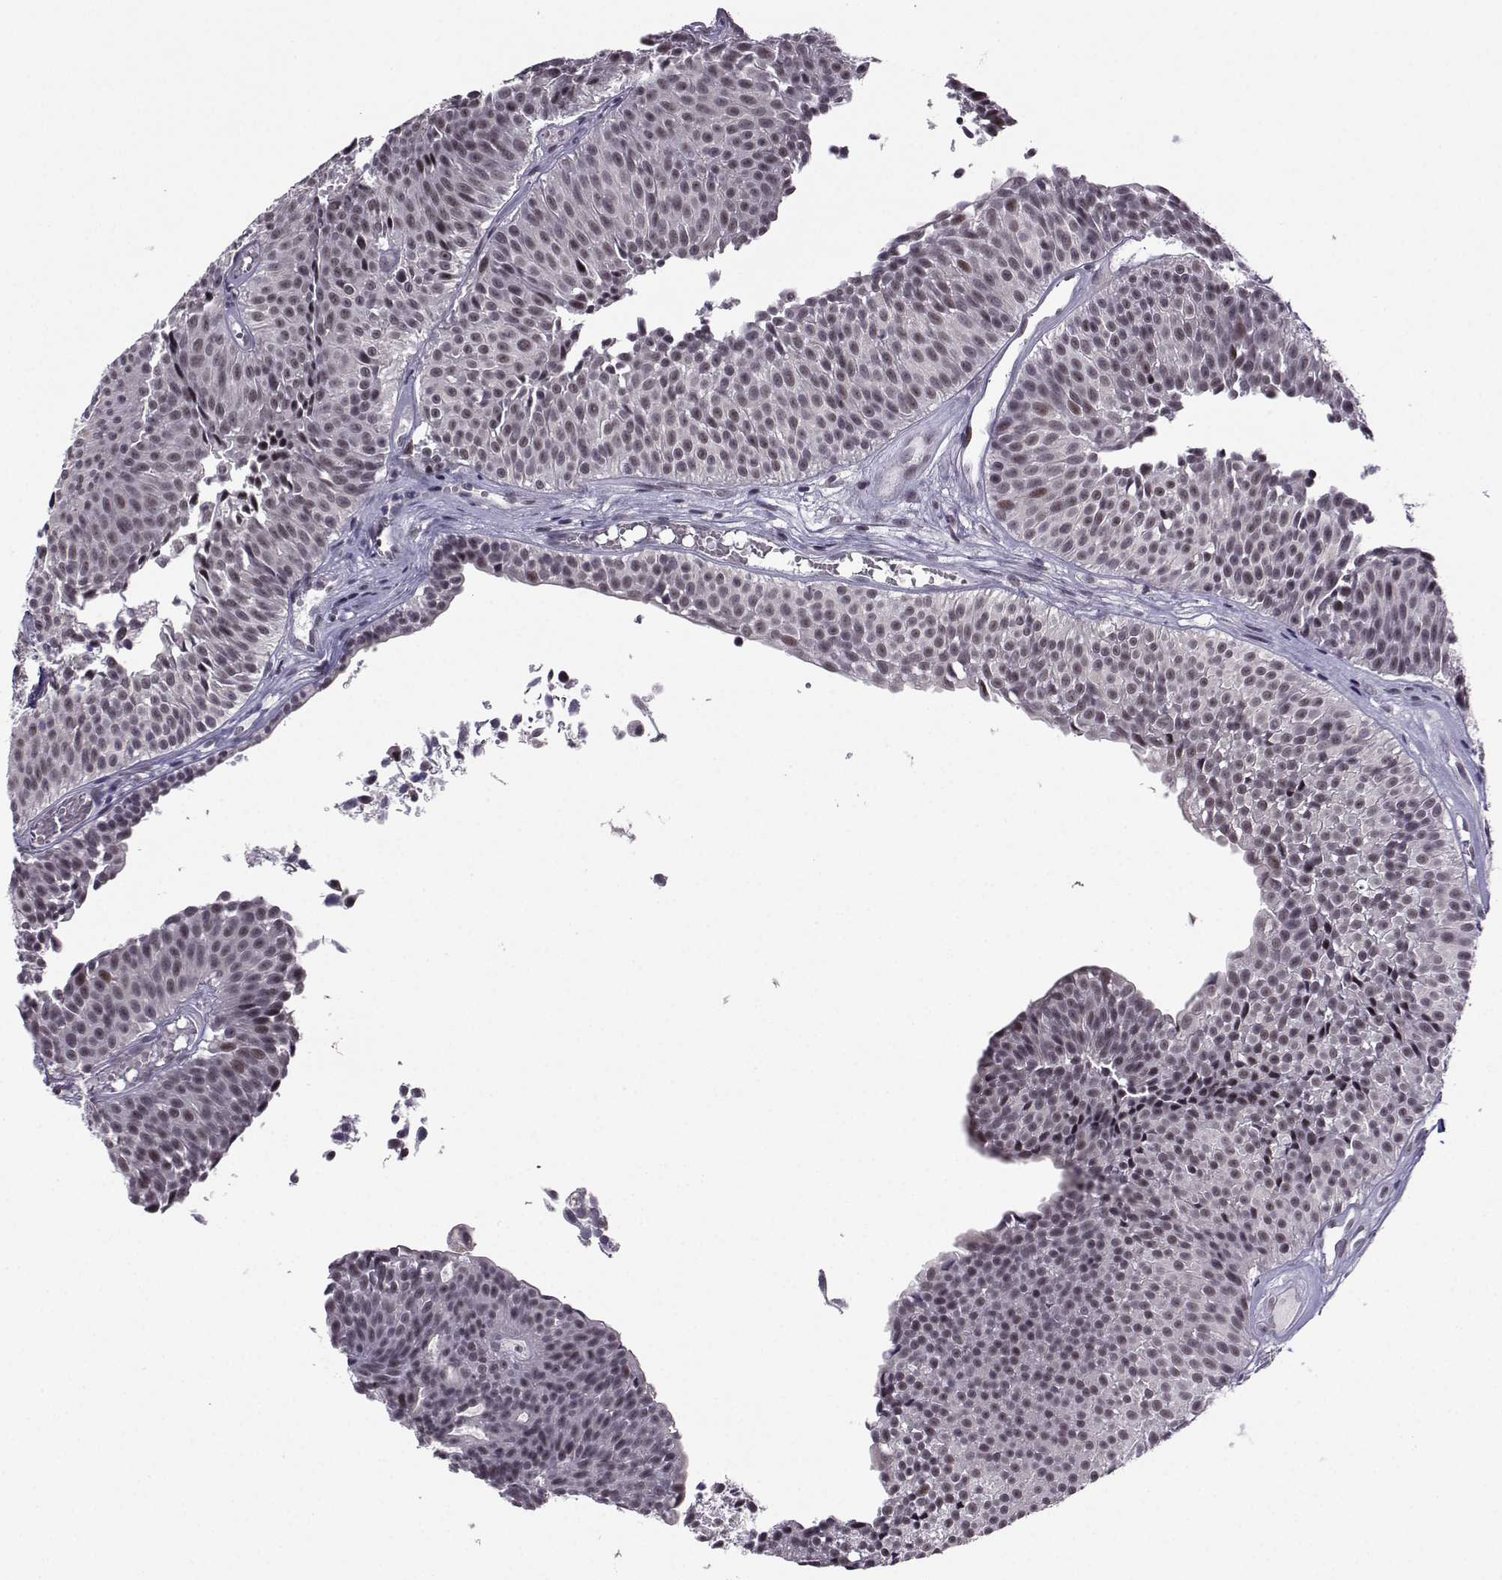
{"staining": {"intensity": "weak", "quantity": "25%-75%", "location": "nuclear"}, "tissue": "urothelial cancer", "cell_type": "Tumor cells", "image_type": "cancer", "snomed": [{"axis": "morphology", "description": "Urothelial carcinoma, Low grade"}, {"axis": "topography", "description": "Urinary bladder"}], "caption": "Brown immunohistochemical staining in urothelial cancer demonstrates weak nuclear staining in about 25%-75% of tumor cells. The staining was performed using DAB, with brown indicating positive protein expression. Nuclei are stained blue with hematoxylin.", "gene": "LIN28A", "patient": {"sex": "male", "age": 63}}